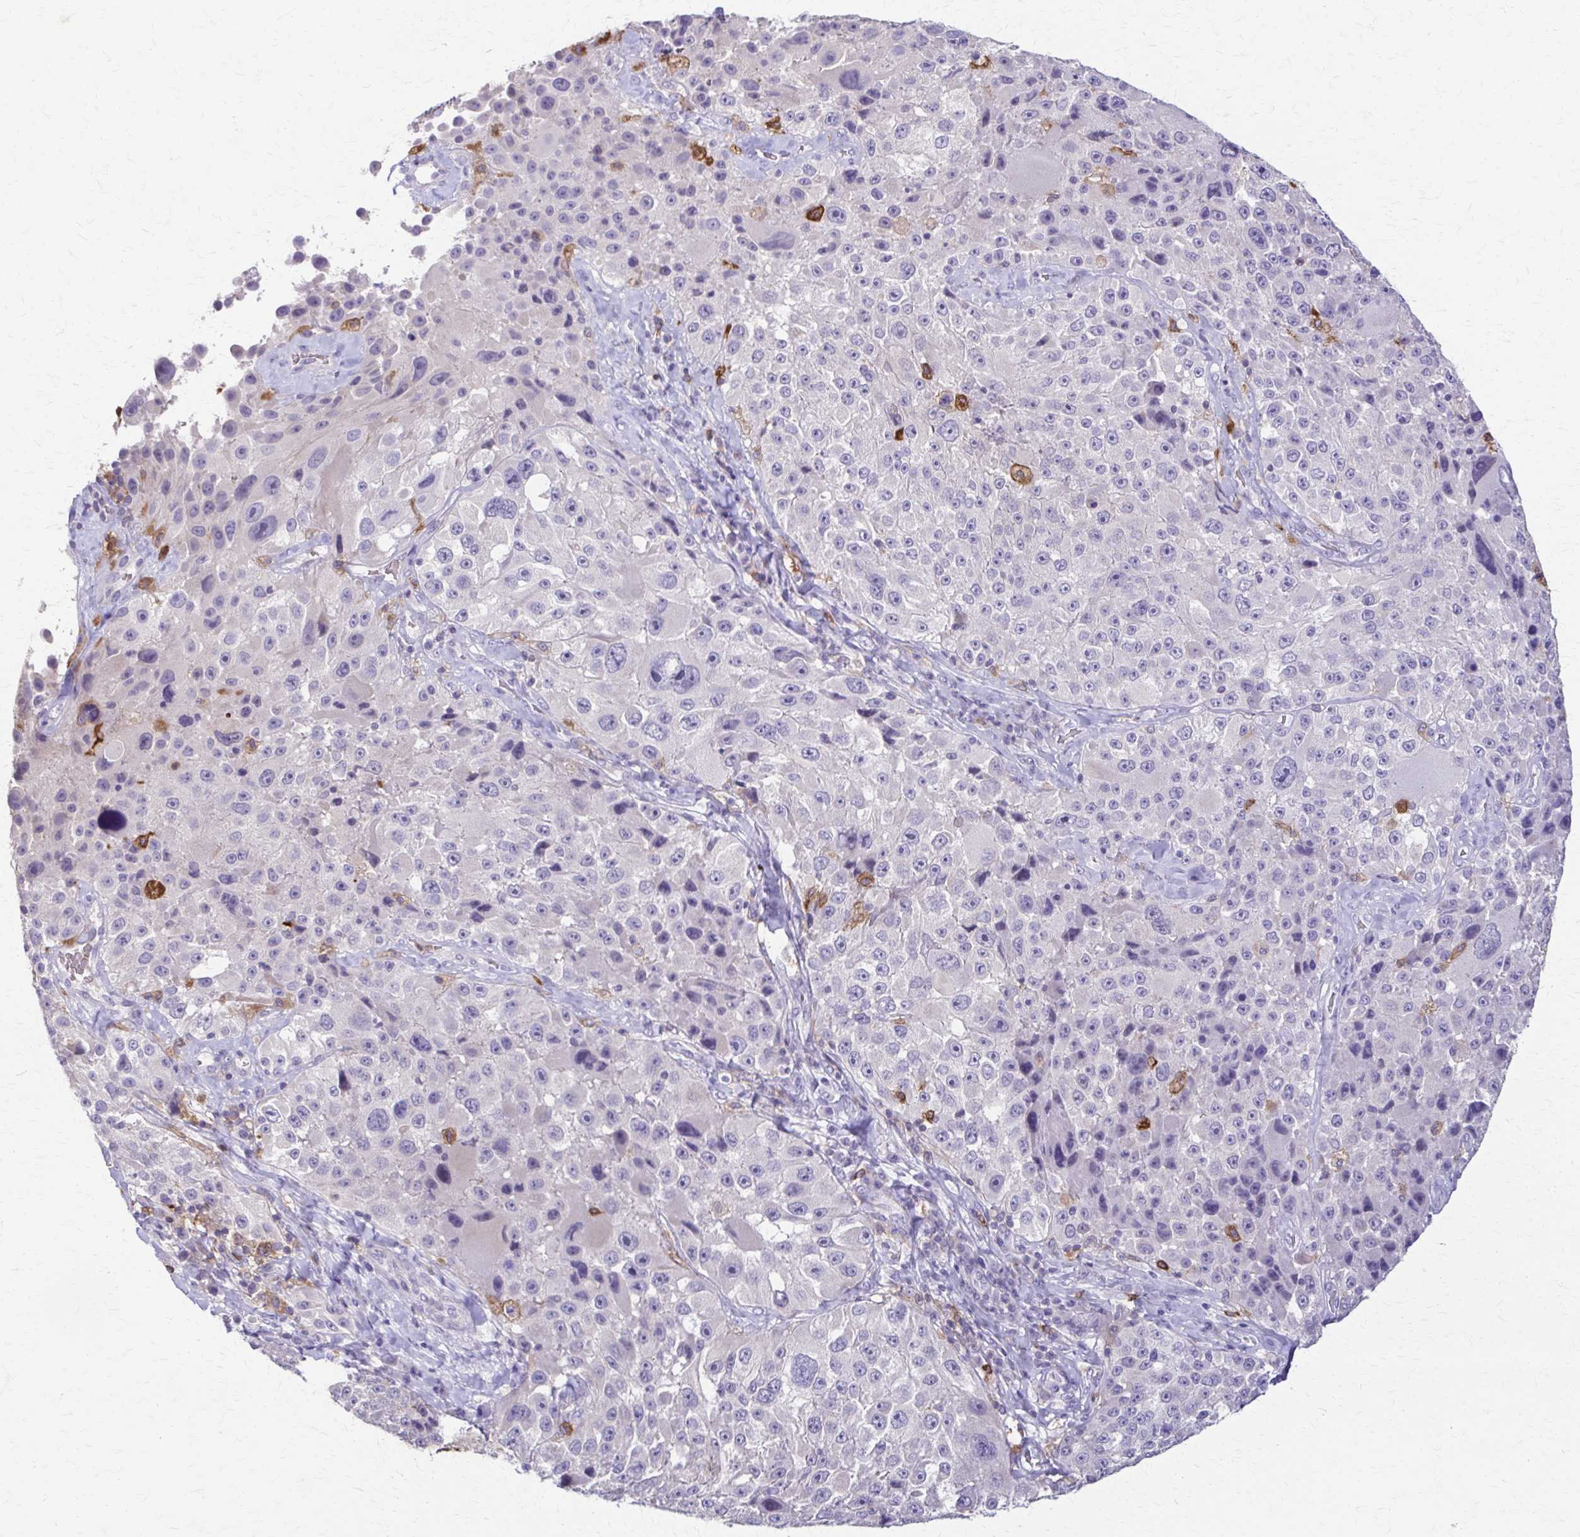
{"staining": {"intensity": "negative", "quantity": "none", "location": "none"}, "tissue": "melanoma", "cell_type": "Tumor cells", "image_type": "cancer", "snomed": [{"axis": "morphology", "description": "Malignant melanoma, Metastatic site"}, {"axis": "topography", "description": "Lymph node"}], "caption": "An immunohistochemistry (IHC) micrograph of malignant melanoma (metastatic site) is shown. There is no staining in tumor cells of malignant melanoma (metastatic site). (Stains: DAB (3,3'-diaminobenzidine) IHC with hematoxylin counter stain, Microscopy: brightfield microscopy at high magnification).", "gene": "PIK3AP1", "patient": {"sex": "male", "age": 62}}